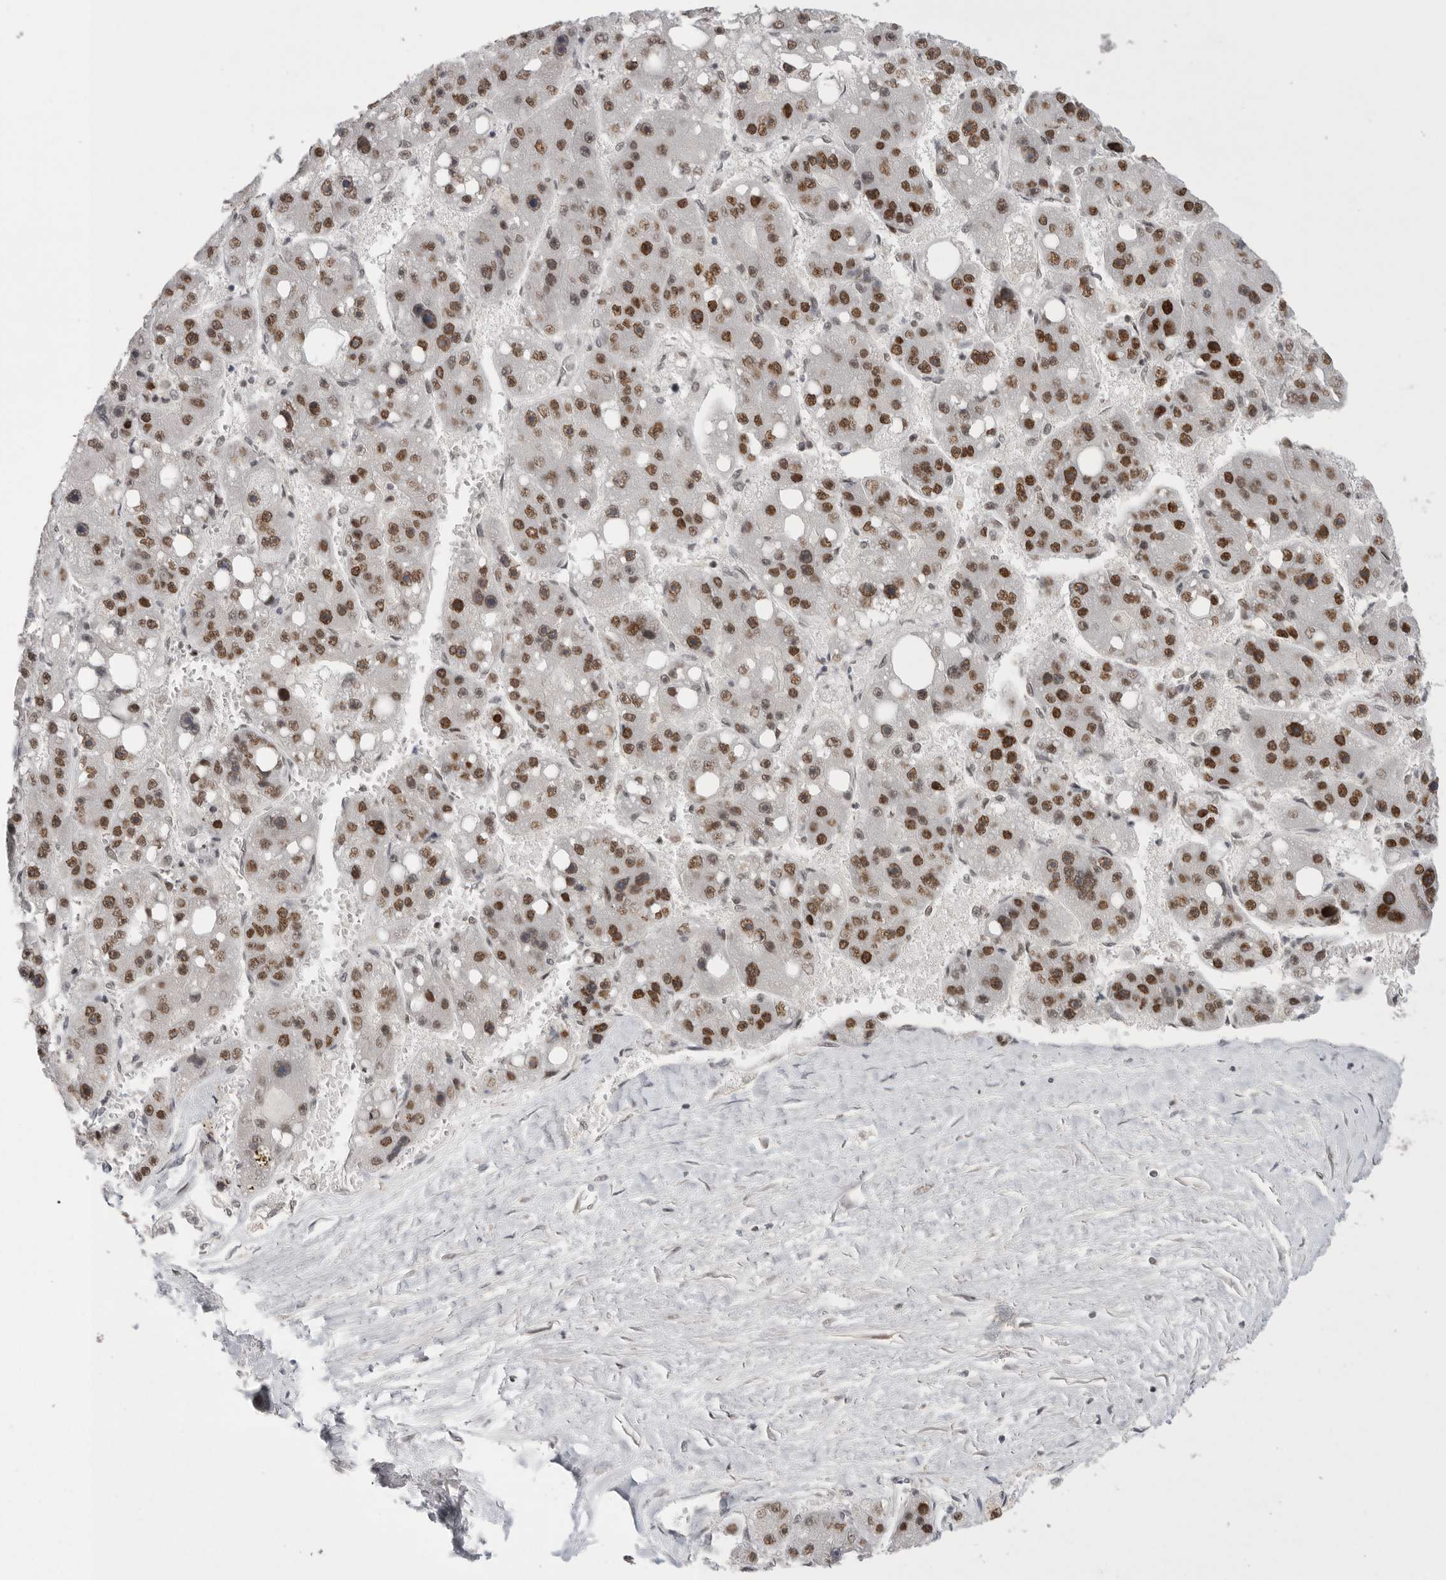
{"staining": {"intensity": "strong", "quantity": ">75%", "location": "nuclear"}, "tissue": "liver cancer", "cell_type": "Tumor cells", "image_type": "cancer", "snomed": [{"axis": "morphology", "description": "Carcinoma, Hepatocellular, NOS"}, {"axis": "topography", "description": "Liver"}], "caption": "Liver cancer (hepatocellular carcinoma) stained for a protein (brown) displays strong nuclear positive positivity in about >75% of tumor cells.", "gene": "POU5F1", "patient": {"sex": "female", "age": 61}}